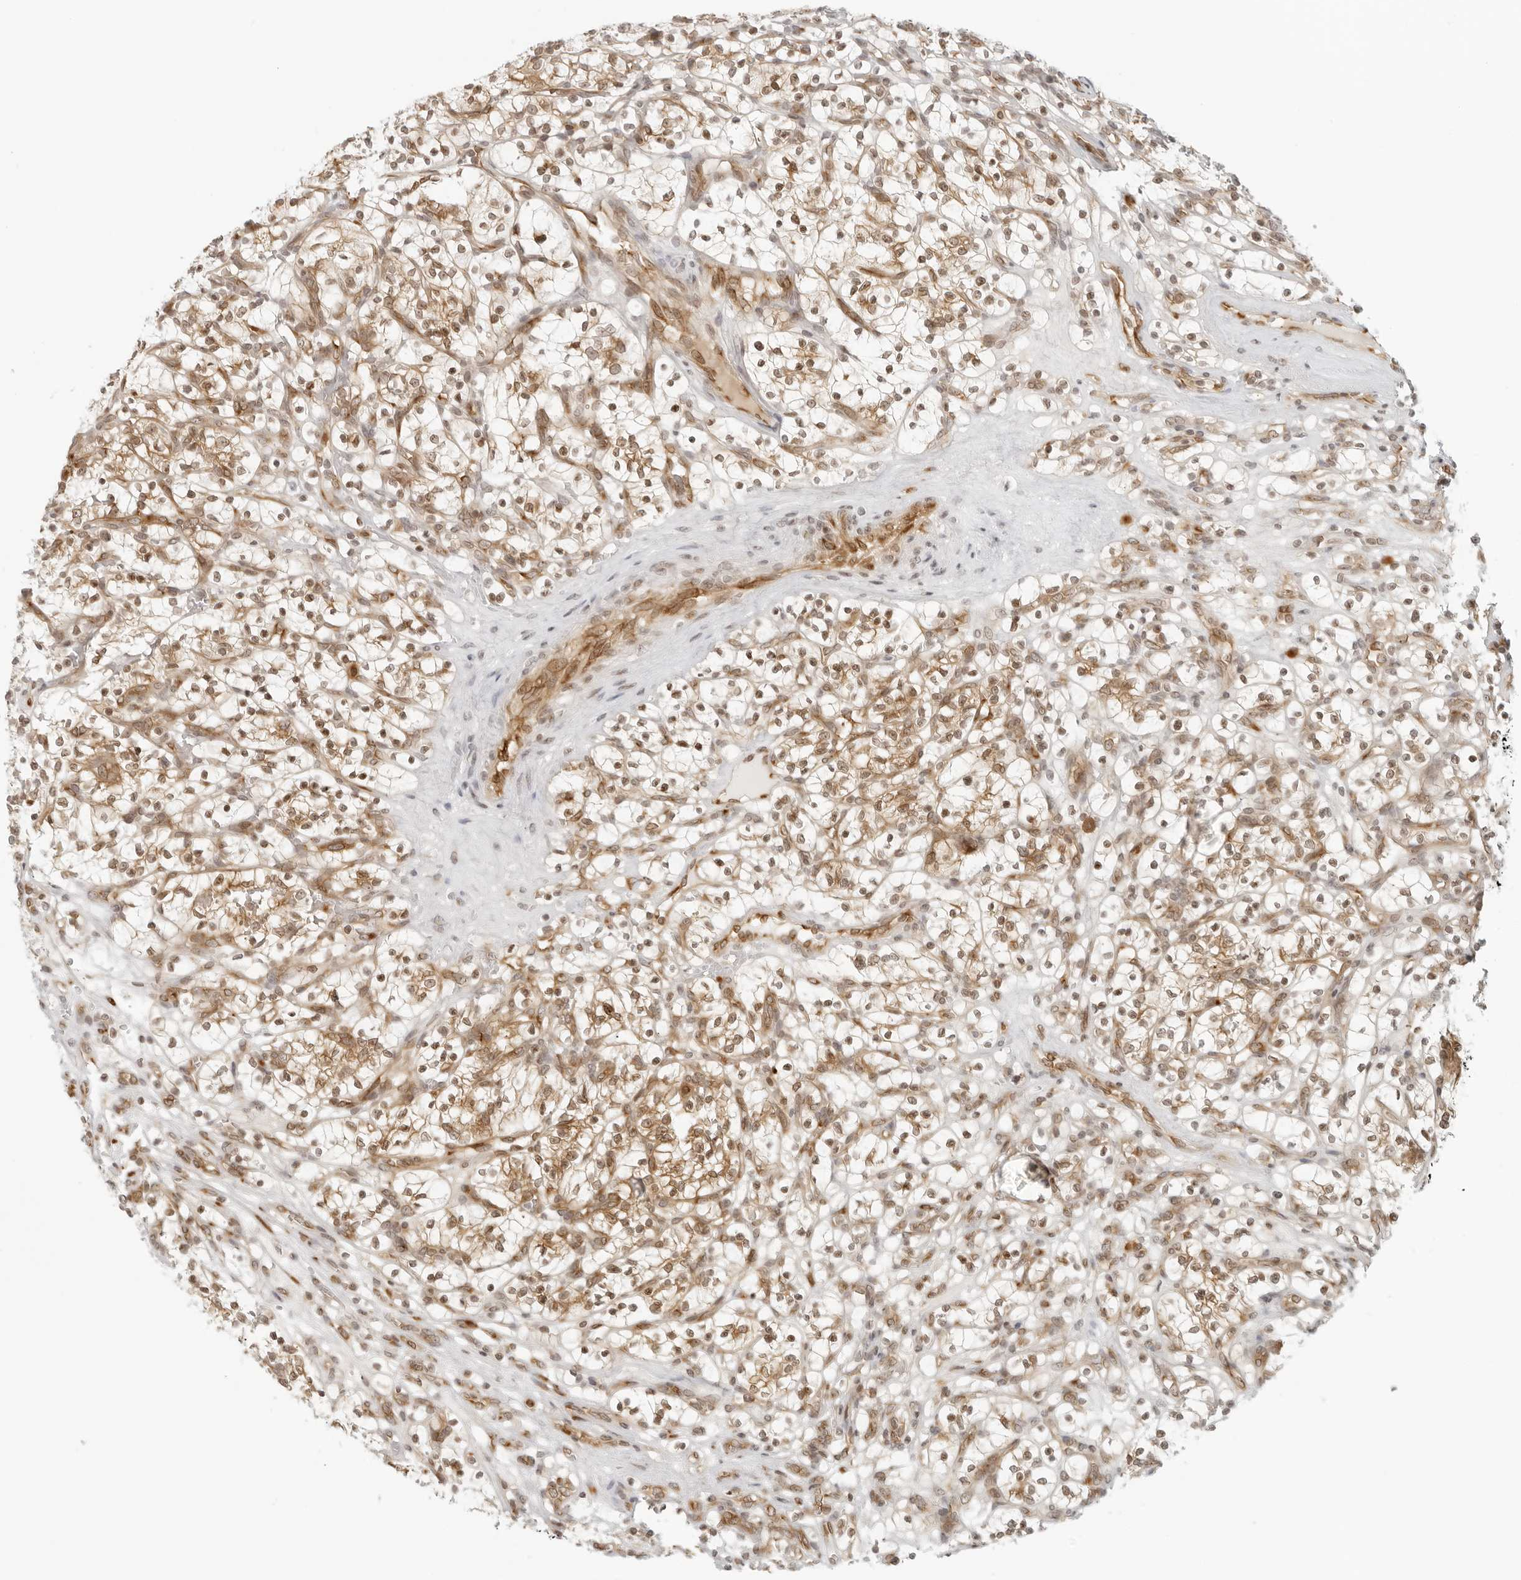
{"staining": {"intensity": "moderate", "quantity": ">75%", "location": "cytoplasmic/membranous,nuclear"}, "tissue": "renal cancer", "cell_type": "Tumor cells", "image_type": "cancer", "snomed": [{"axis": "morphology", "description": "Adenocarcinoma, NOS"}, {"axis": "topography", "description": "Kidney"}], "caption": "Human renal adenocarcinoma stained with a protein marker exhibits moderate staining in tumor cells.", "gene": "EIF4G1", "patient": {"sex": "female", "age": 57}}